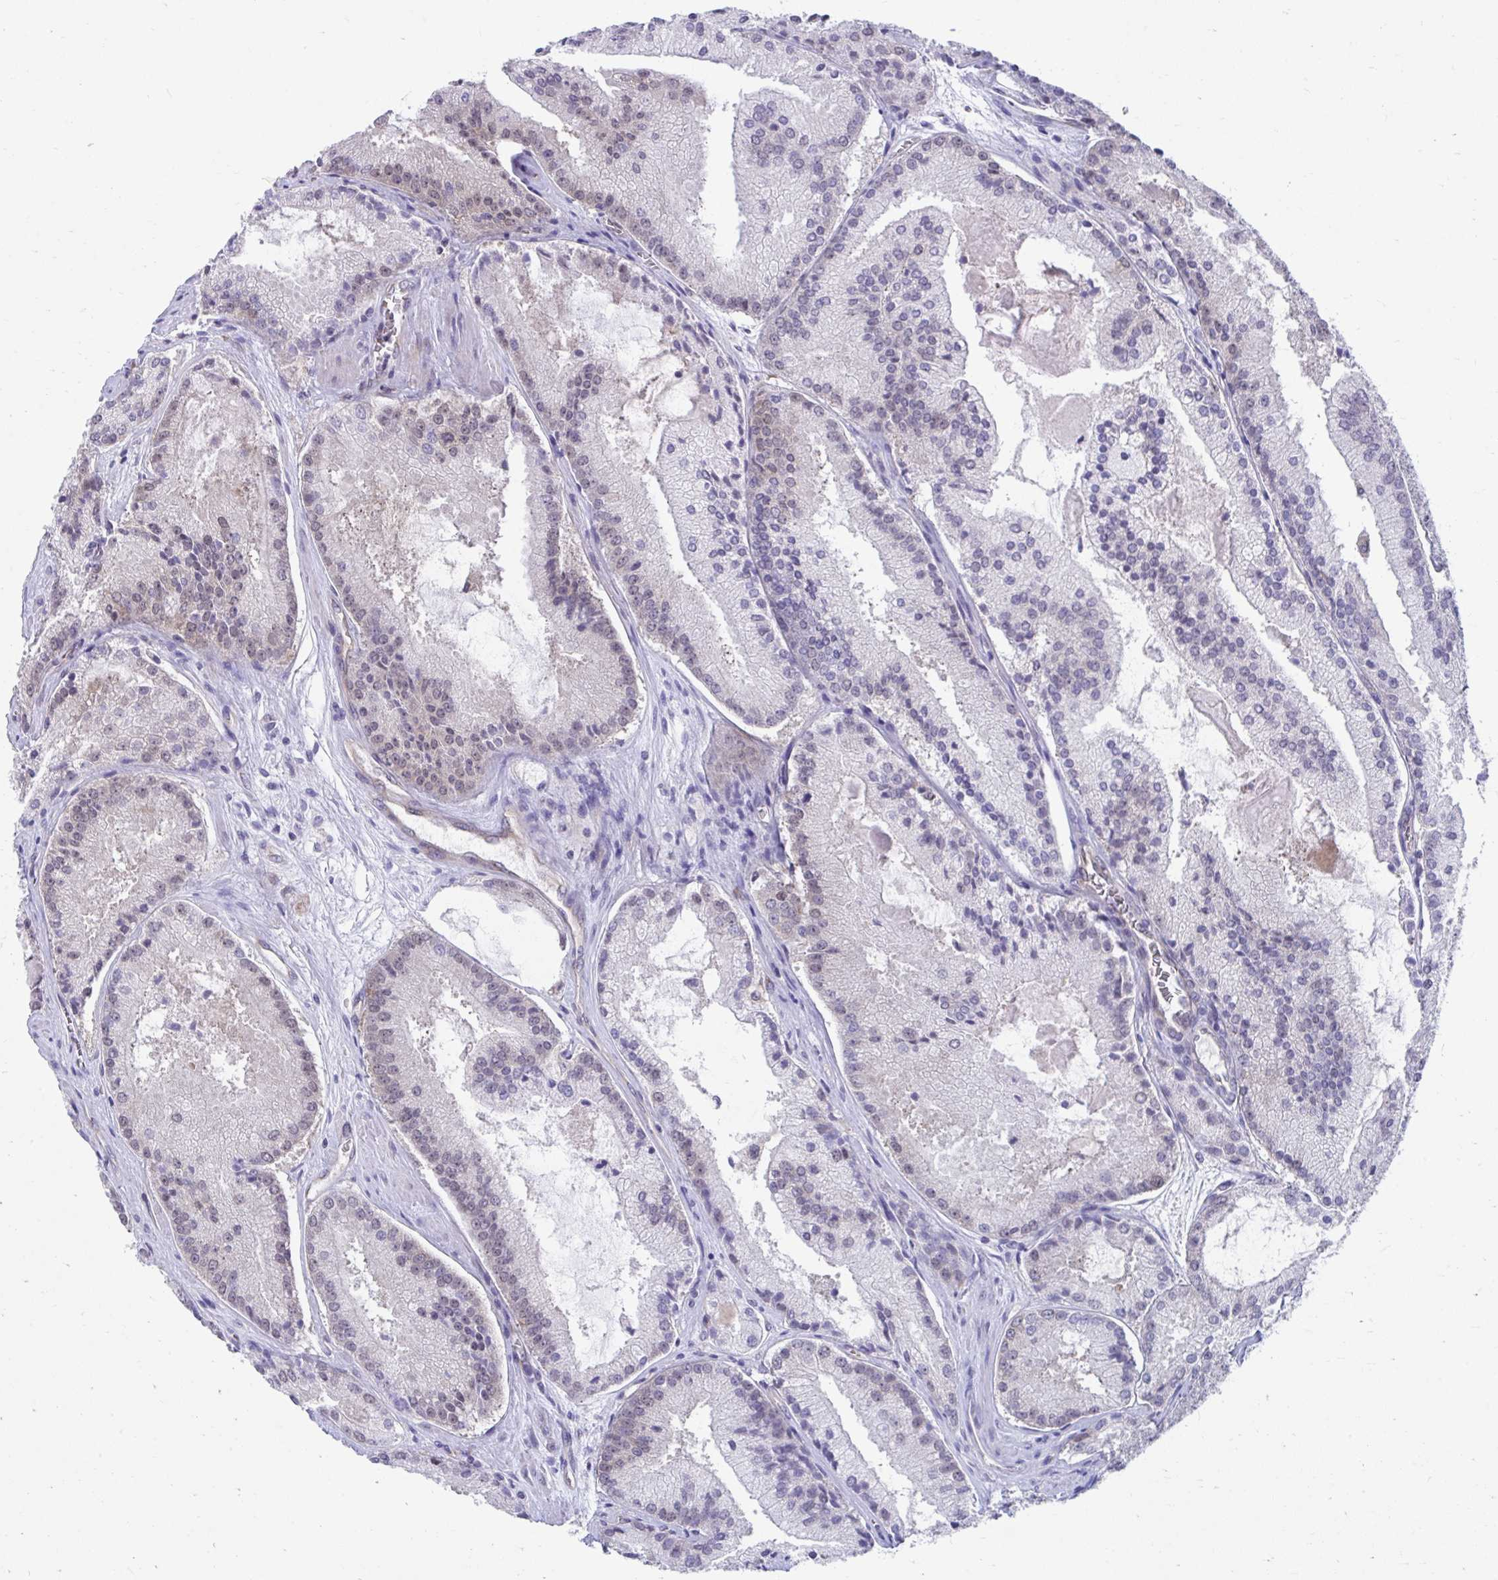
{"staining": {"intensity": "weak", "quantity": "25%-75%", "location": "nuclear"}, "tissue": "prostate cancer", "cell_type": "Tumor cells", "image_type": "cancer", "snomed": [{"axis": "morphology", "description": "Adenocarcinoma, High grade"}, {"axis": "topography", "description": "Prostate"}], "caption": "Immunohistochemistry histopathology image of human prostate cancer (adenocarcinoma (high-grade)) stained for a protein (brown), which demonstrates low levels of weak nuclear positivity in approximately 25%-75% of tumor cells.", "gene": "SELENON", "patient": {"sex": "male", "age": 73}}